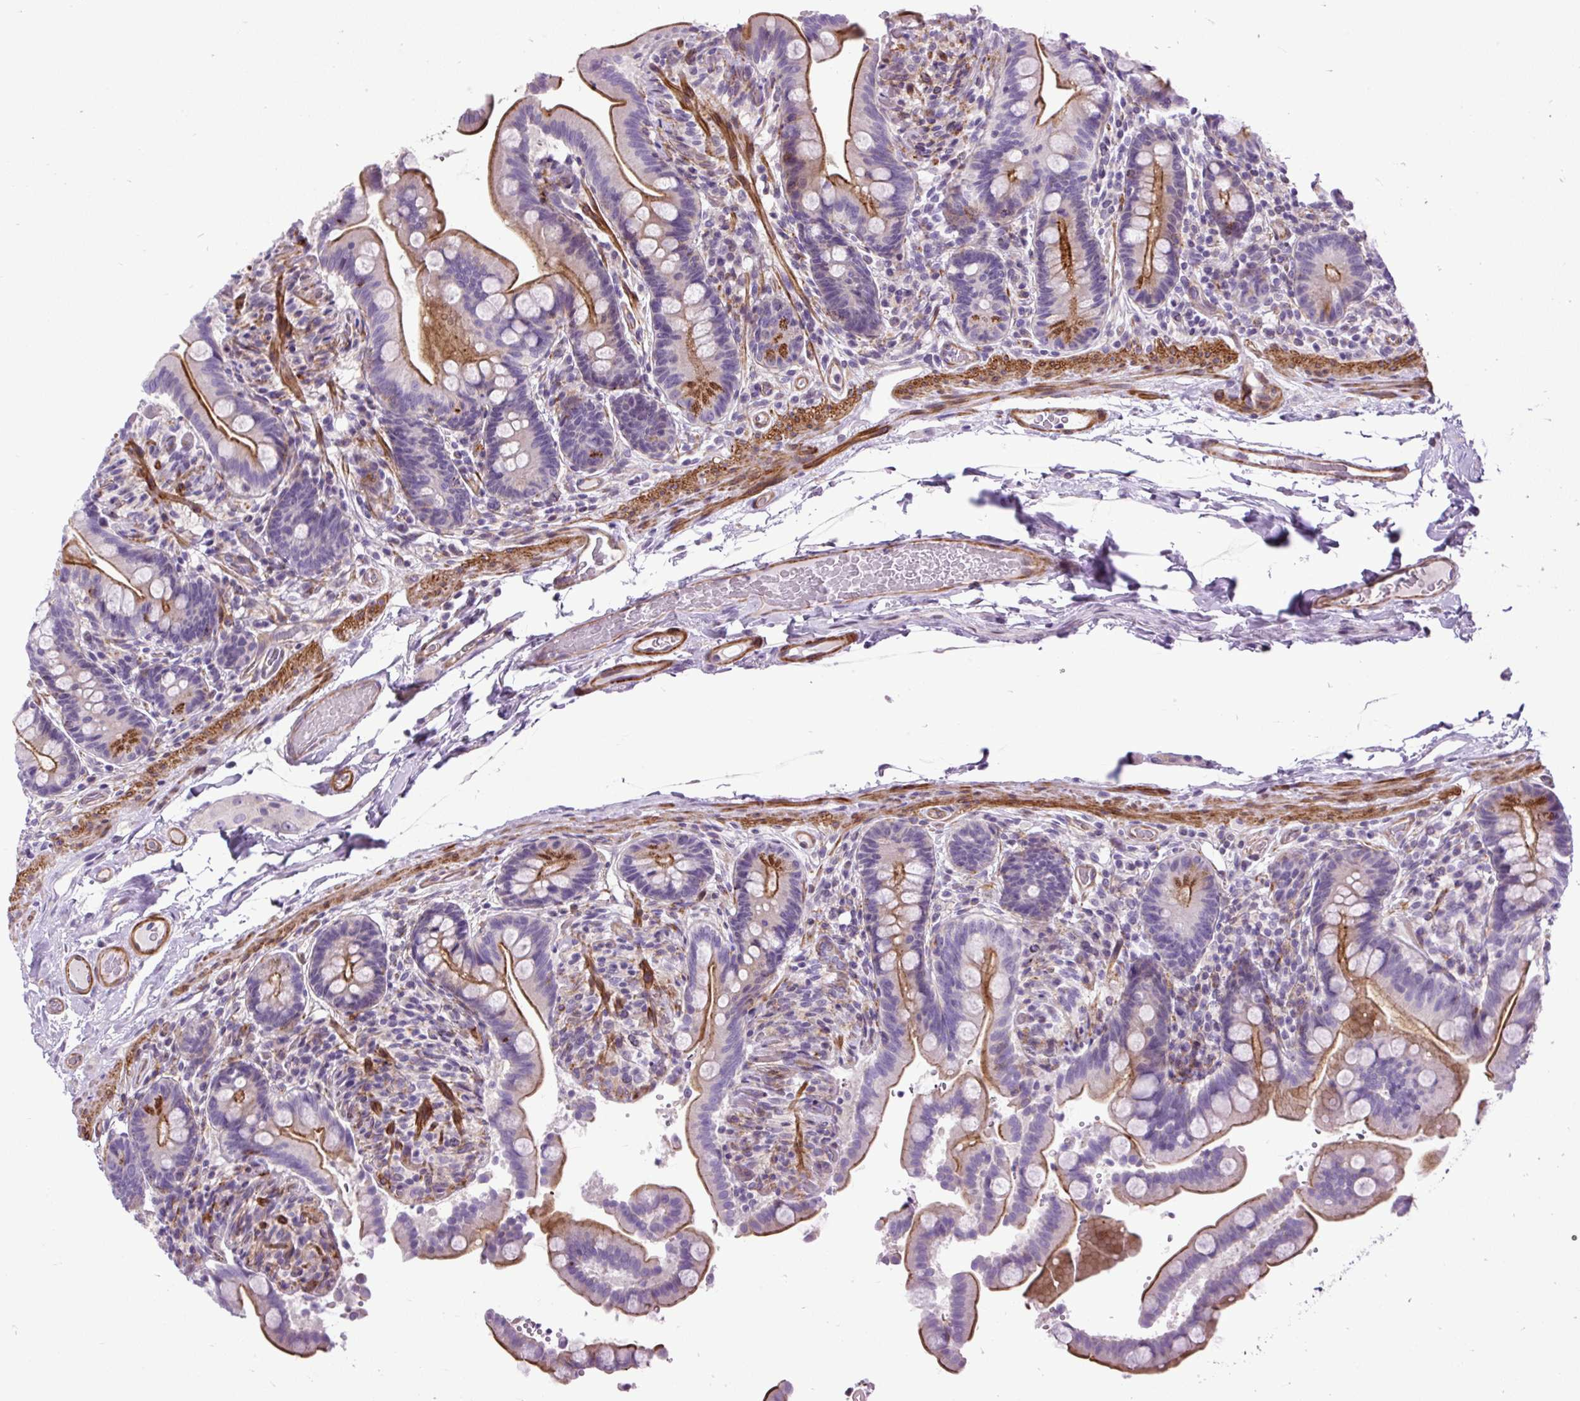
{"staining": {"intensity": "strong", "quantity": ">75%", "location": "cytoplasmic/membranous"}, "tissue": "colon", "cell_type": "Endothelial cells", "image_type": "normal", "snomed": [{"axis": "morphology", "description": "Normal tissue, NOS"}, {"axis": "topography", "description": "Smooth muscle"}, {"axis": "topography", "description": "Colon"}], "caption": "Normal colon was stained to show a protein in brown. There is high levels of strong cytoplasmic/membranous positivity in about >75% of endothelial cells. The staining was performed using DAB to visualize the protein expression in brown, while the nuclei were stained in blue with hematoxylin (Magnification: 20x).", "gene": "ZNF197", "patient": {"sex": "male", "age": 73}}